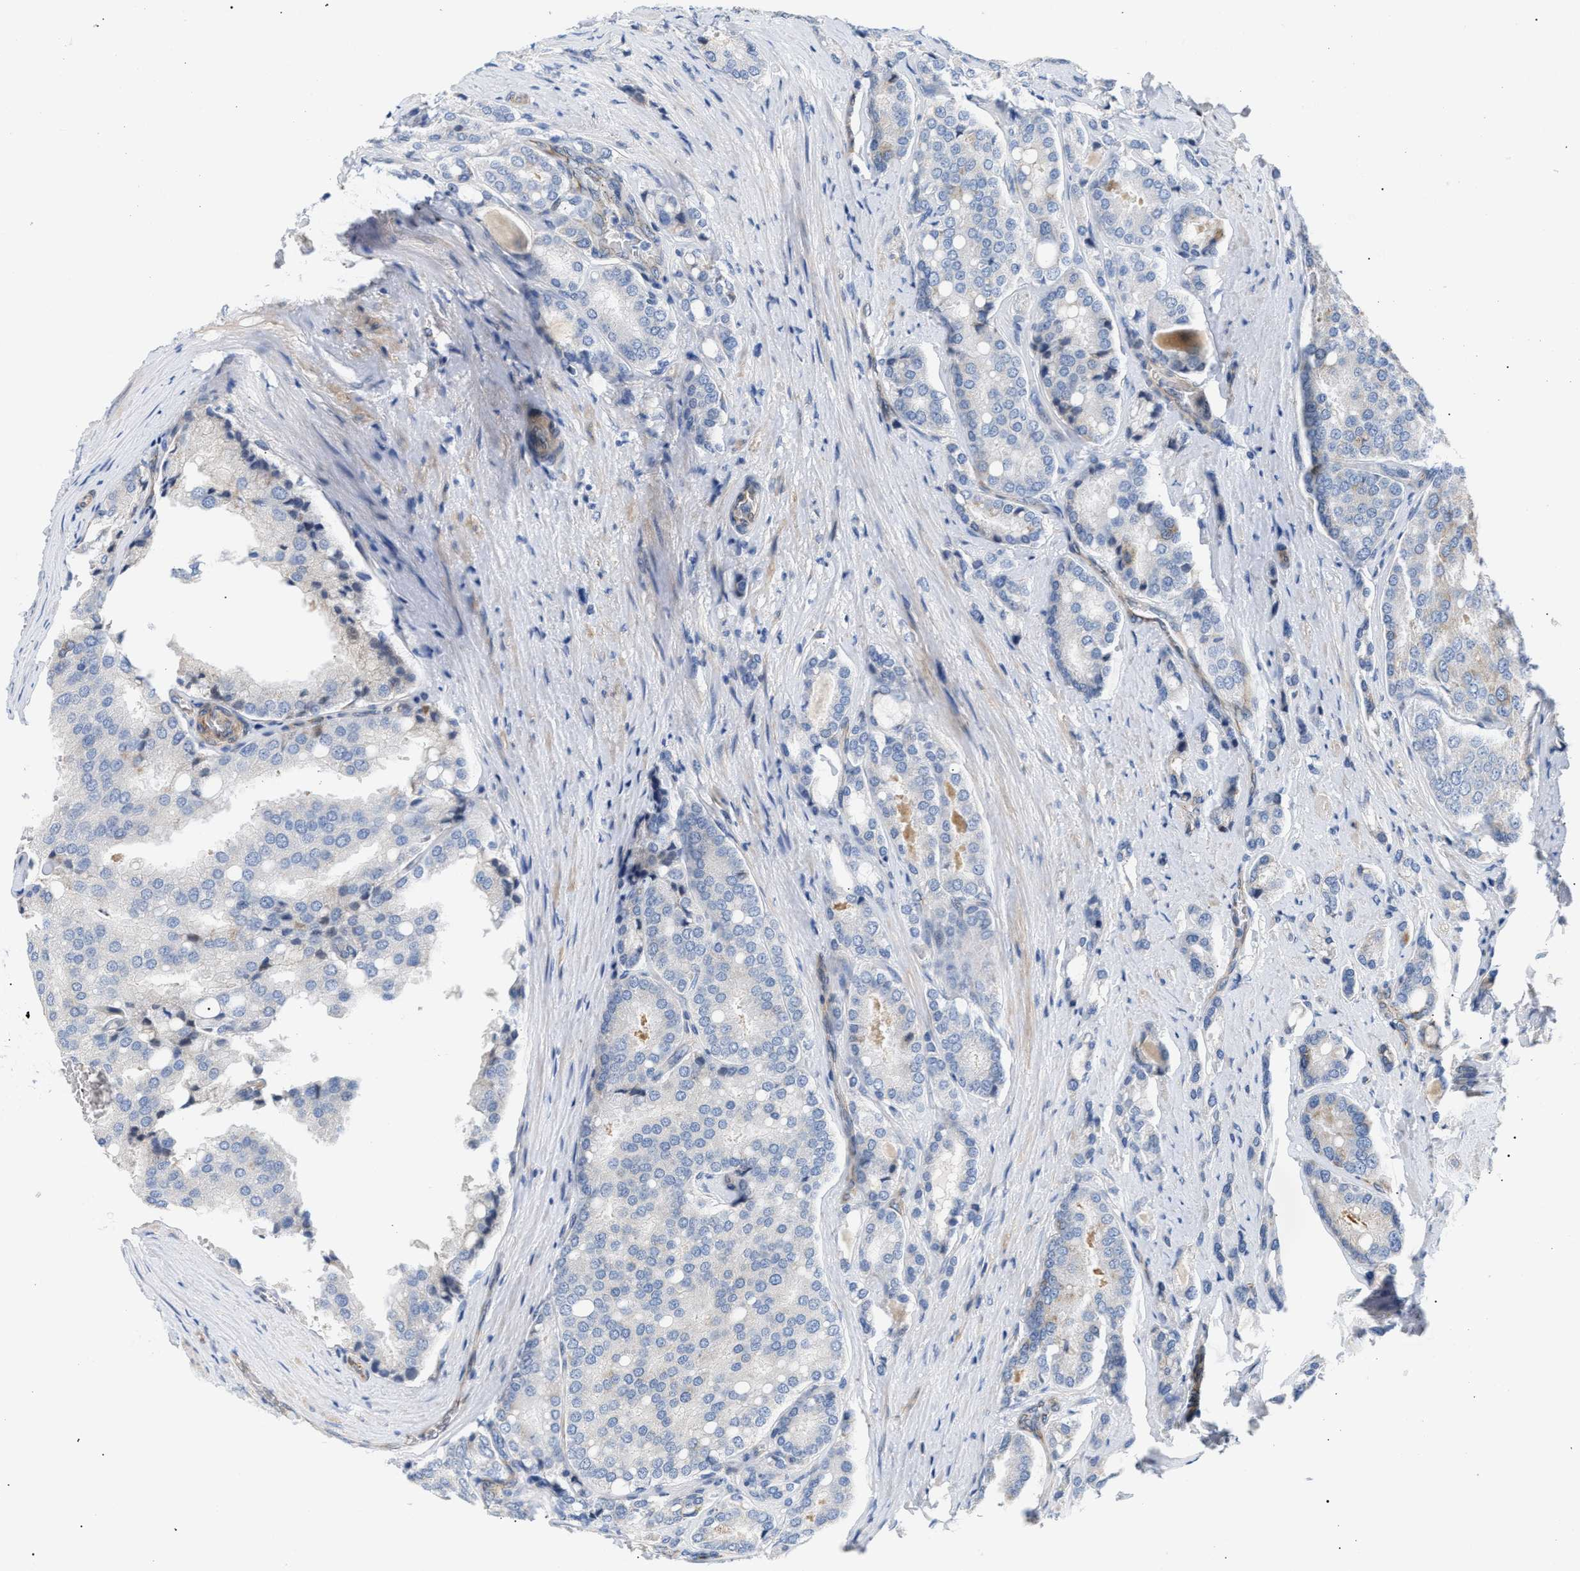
{"staining": {"intensity": "negative", "quantity": "none", "location": "none"}, "tissue": "prostate cancer", "cell_type": "Tumor cells", "image_type": "cancer", "snomed": [{"axis": "morphology", "description": "Adenocarcinoma, High grade"}, {"axis": "topography", "description": "Prostate"}], "caption": "The photomicrograph demonstrates no significant positivity in tumor cells of prostate high-grade adenocarcinoma.", "gene": "TFPI", "patient": {"sex": "male", "age": 50}}